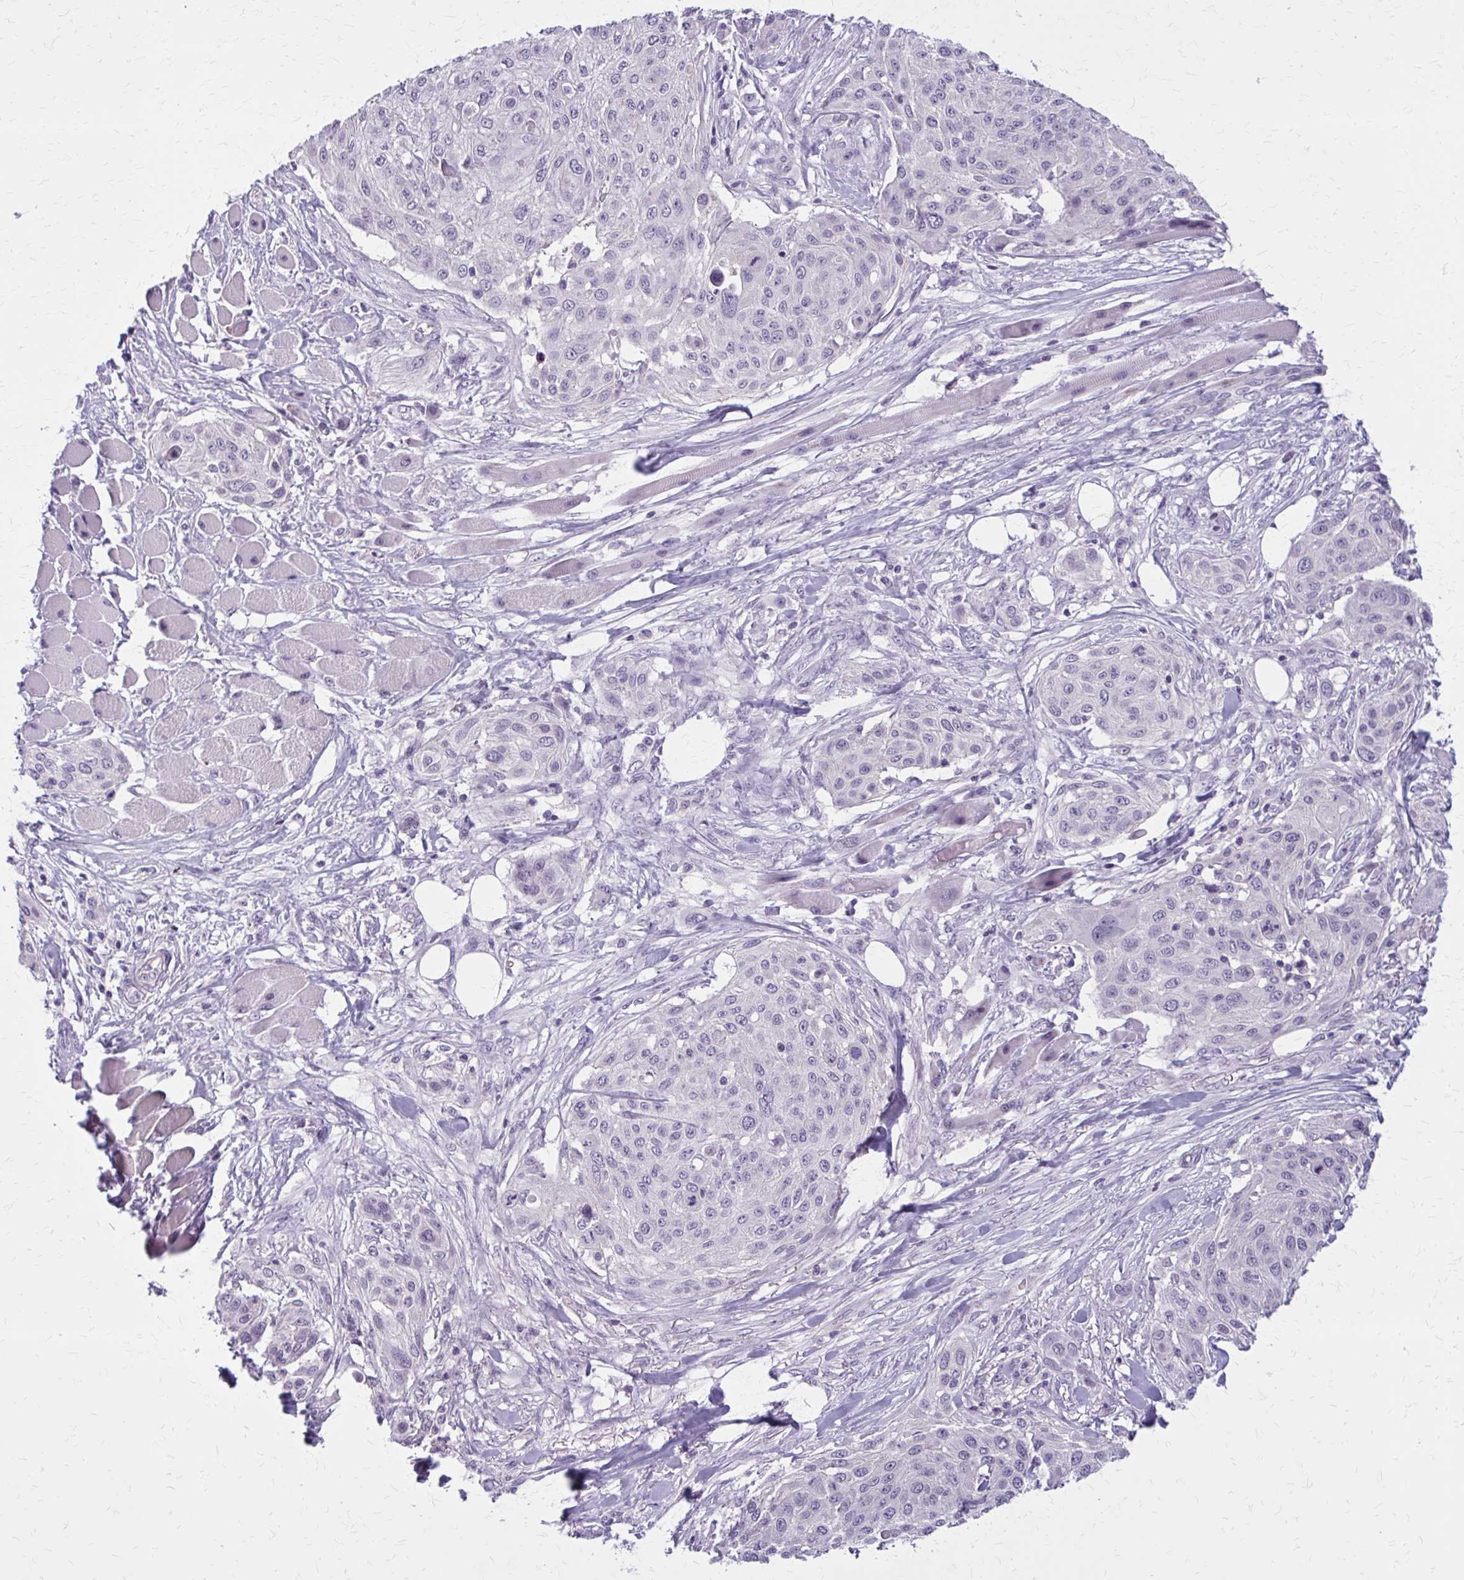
{"staining": {"intensity": "negative", "quantity": "none", "location": "none"}, "tissue": "skin cancer", "cell_type": "Tumor cells", "image_type": "cancer", "snomed": [{"axis": "morphology", "description": "Squamous cell carcinoma, NOS"}, {"axis": "topography", "description": "Skin"}], "caption": "Immunohistochemistry (IHC) of skin squamous cell carcinoma reveals no positivity in tumor cells.", "gene": "OR4A47", "patient": {"sex": "female", "age": 87}}